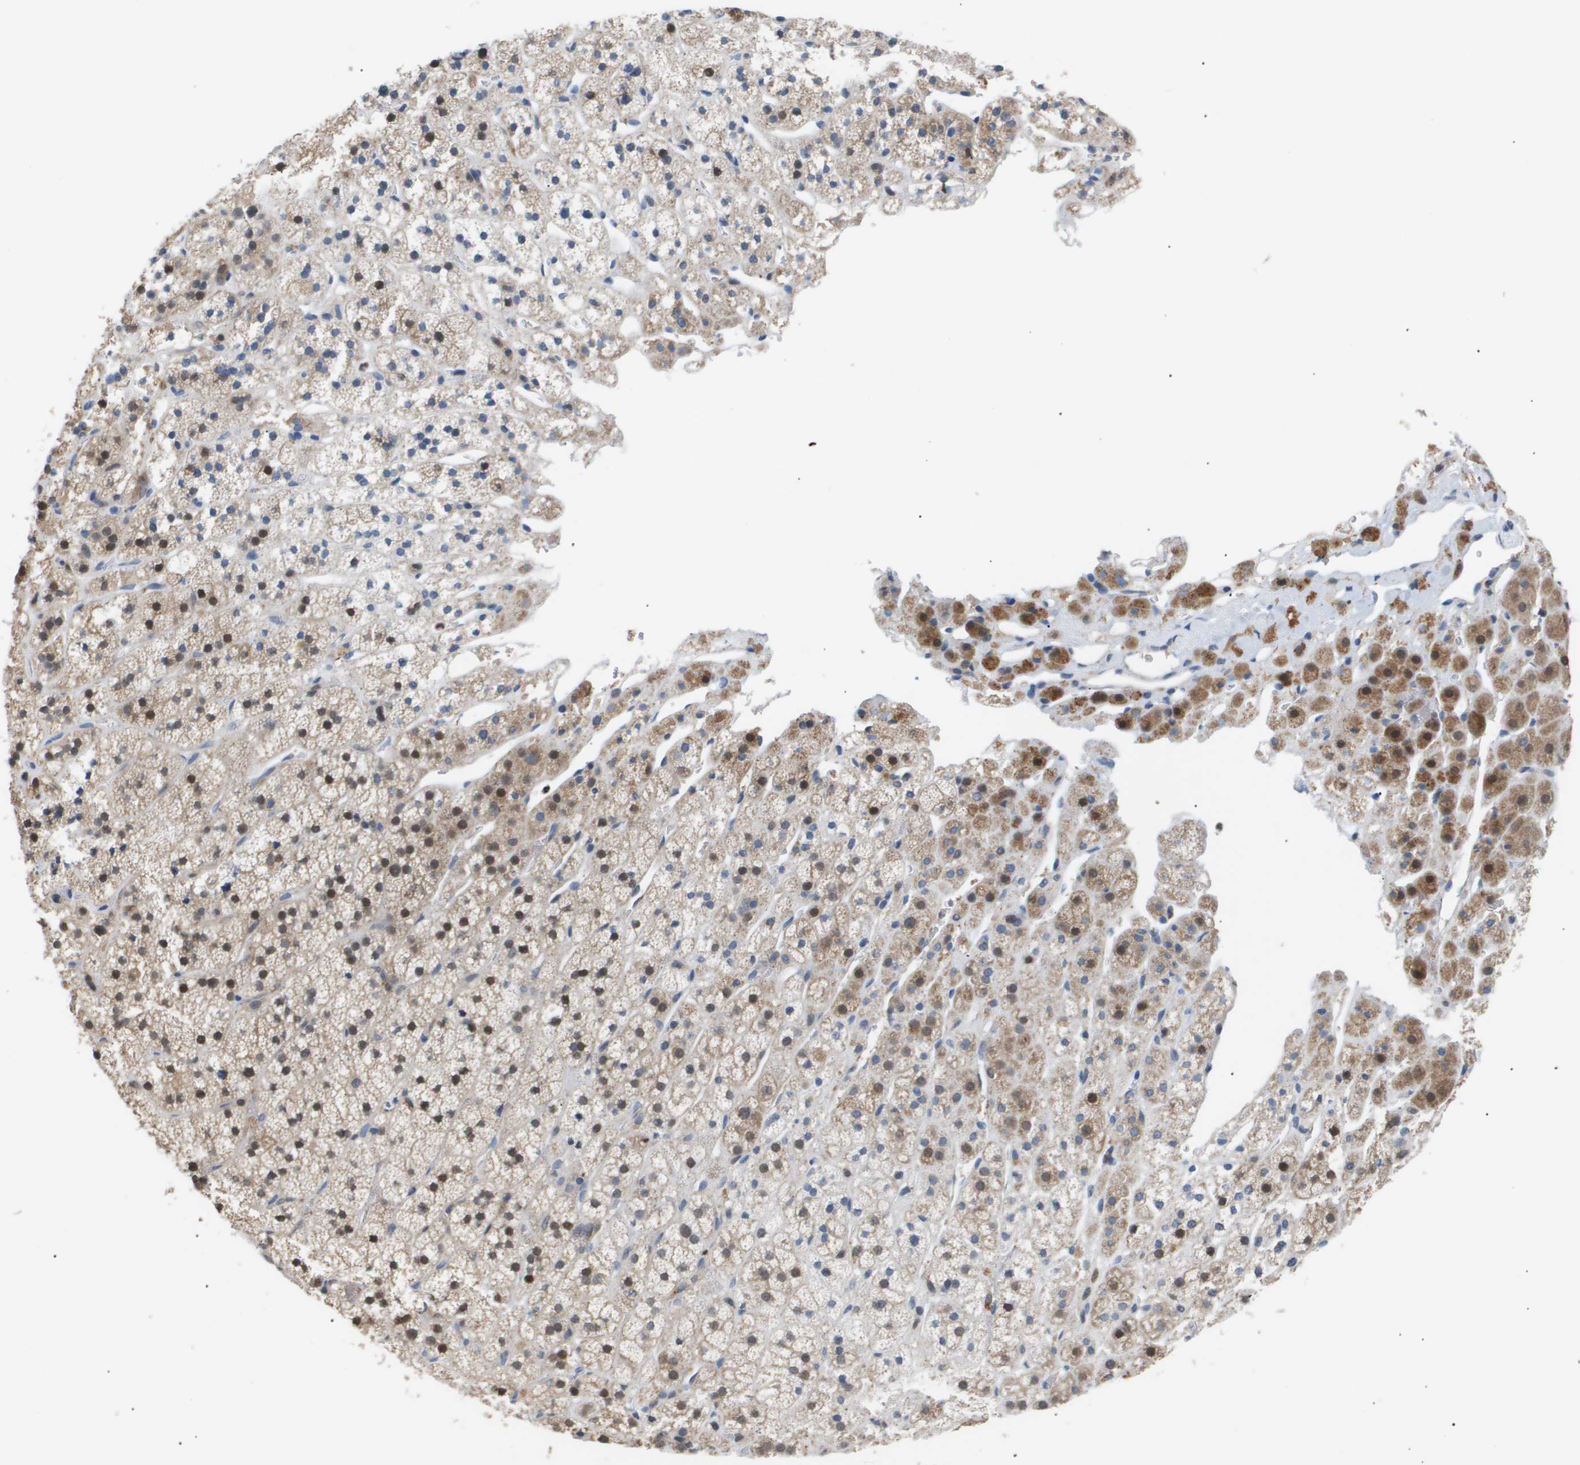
{"staining": {"intensity": "moderate", "quantity": ">75%", "location": "cytoplasmic/membranous,nuclear"}, "tissue": "adrenal gland", "cell_type": "Glandular cells", "image_type": "normal", "snomed": [{"axis": "morphology", "description": "Normal tissue, NOS"}, {"axis": "topography", "description": "Adrenal gland"}], "caption": "A histopathology image showing moderate cytoplasmic/membranous,nuclear staining in about >75% of glandular cells in benign adrenal gland, as visualized by brown immunohistochemical staining.", "gene": "AKR1A1", "patient": {"sex": "male", "age": 56}}